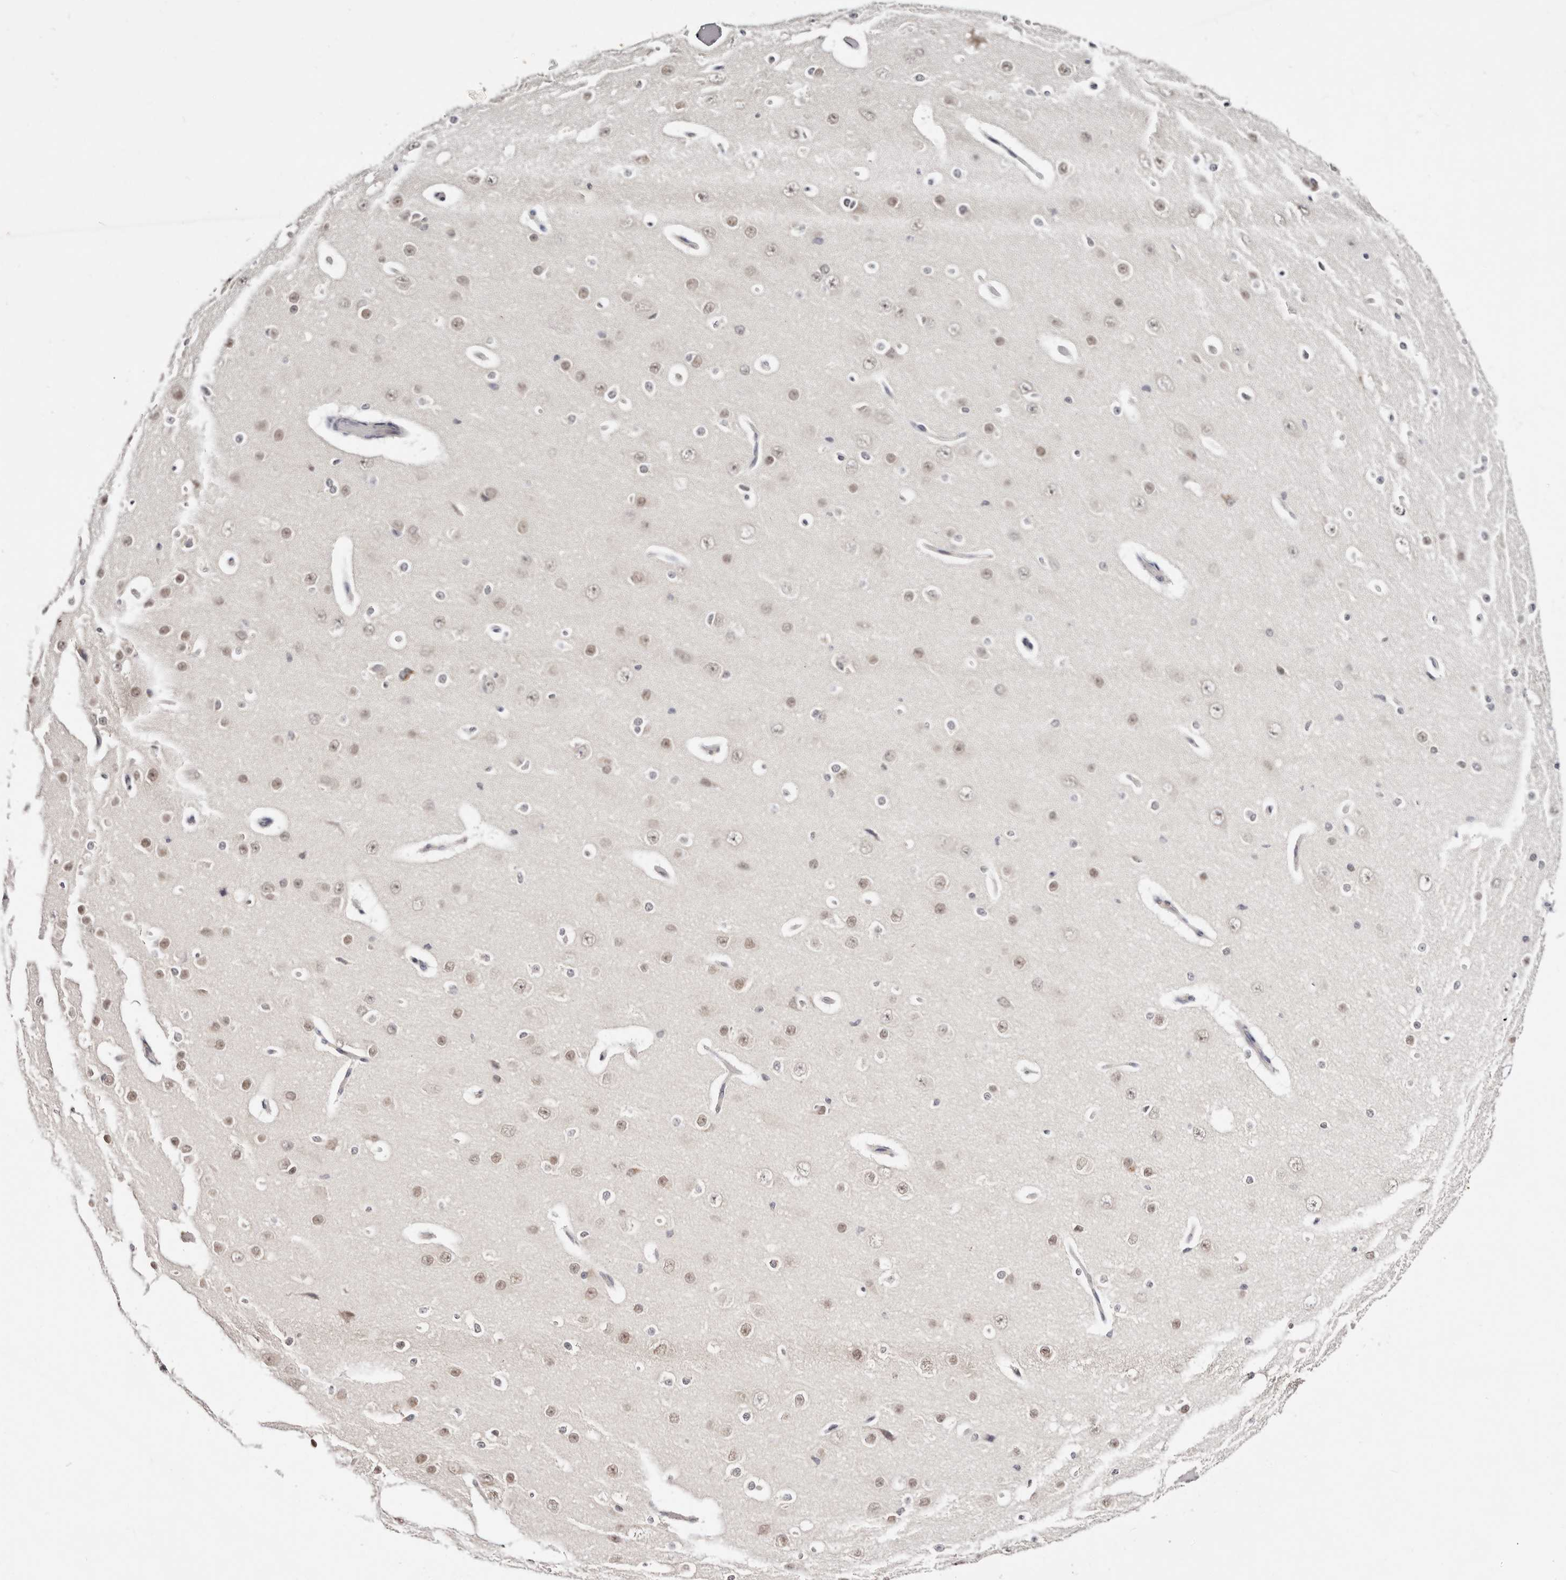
{"staining": {"intensity": "negative", "quantity": "none", "location": "none"}, "tissue": "cerebral cortex", "cell_type": "Endothelial cells", "image_type": "normal", "snomed": [{"axis": "morphology", "description": "Normal tissue, NOS"}, {"axis": "morphology", "description": "Developmental malformation"}, {"axis": "topography", "description": "Cerebral cortex"}], "caption": "IHC micrograph of normal cerebral cortex: cerebral cortex stained with DAB (3,3'-diaminobenzidine) demonstrates no significant protein expression in endothelial cells. (Brightfield microscopy of DAB (3,3'-diaminobenzidine) IHC at high magnification).", "gene": "VIPAS39", "patient": {"sex": "female", "age": 30}}